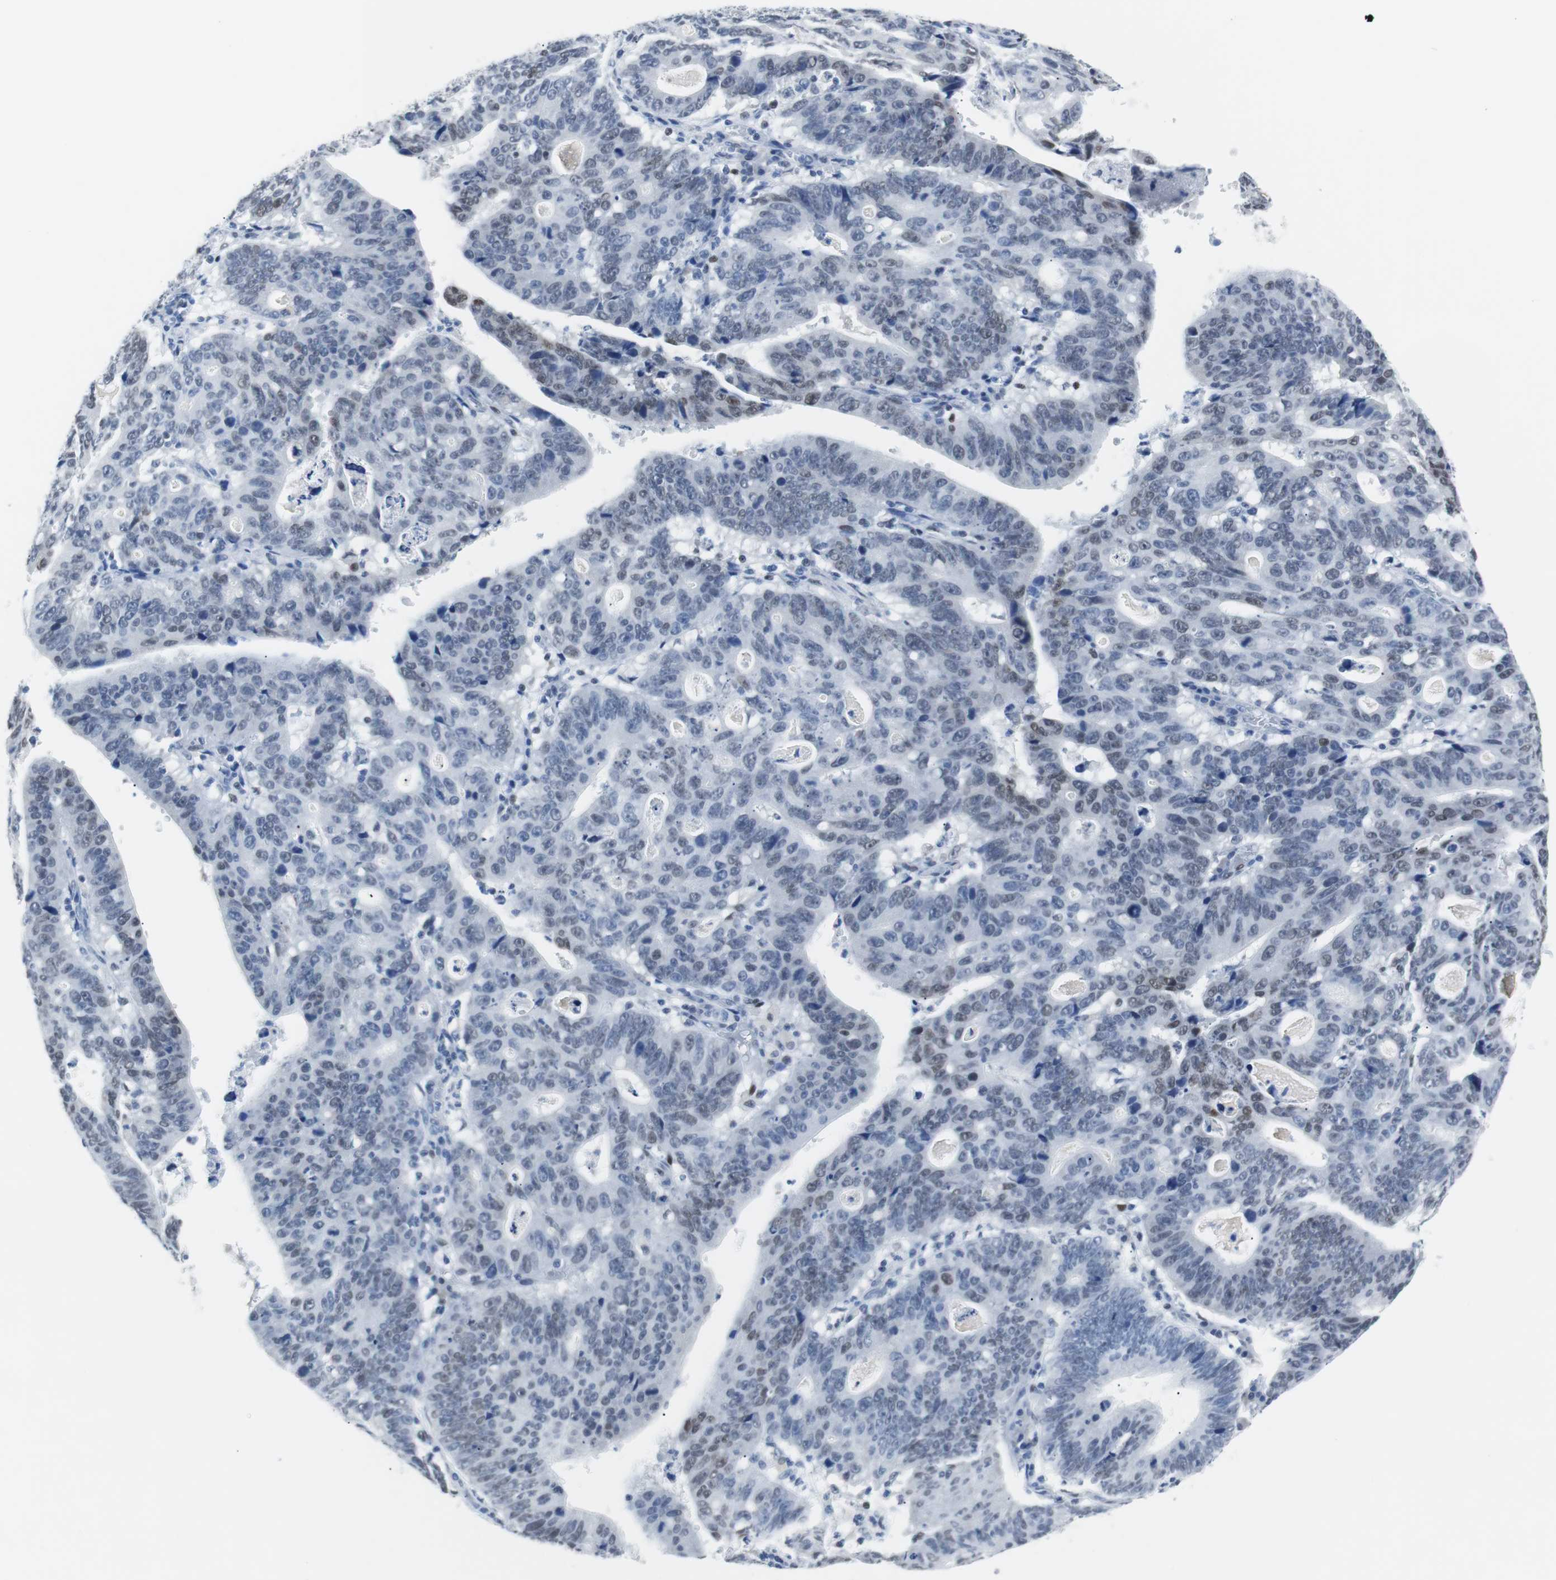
{"staining": {"intensity": "weak", "quantity": "<25%", "location": "nuclear"}, "tissue": "stomach cancer", "cell_type": "Tumor cells", "image_type": "cancer", "snomed": [{"axis": "morphology", "description": "Adenocarcinoma, NOS"}, {"axis": "topography", "description": "Stomach"}], "caption": "The IHC histopathology image has no significant staining in tumor cells of adenocarcinoma (stomach) tissue. The staining was performed using DAB (3,3'-diaminobenzidine) to visualize the protein expression in brown, while the nuclei were stained in blue with hematoxylin (Magnification: 20x).", "gene": "JUN", "patient": {"sex": "male", "age": 59}}